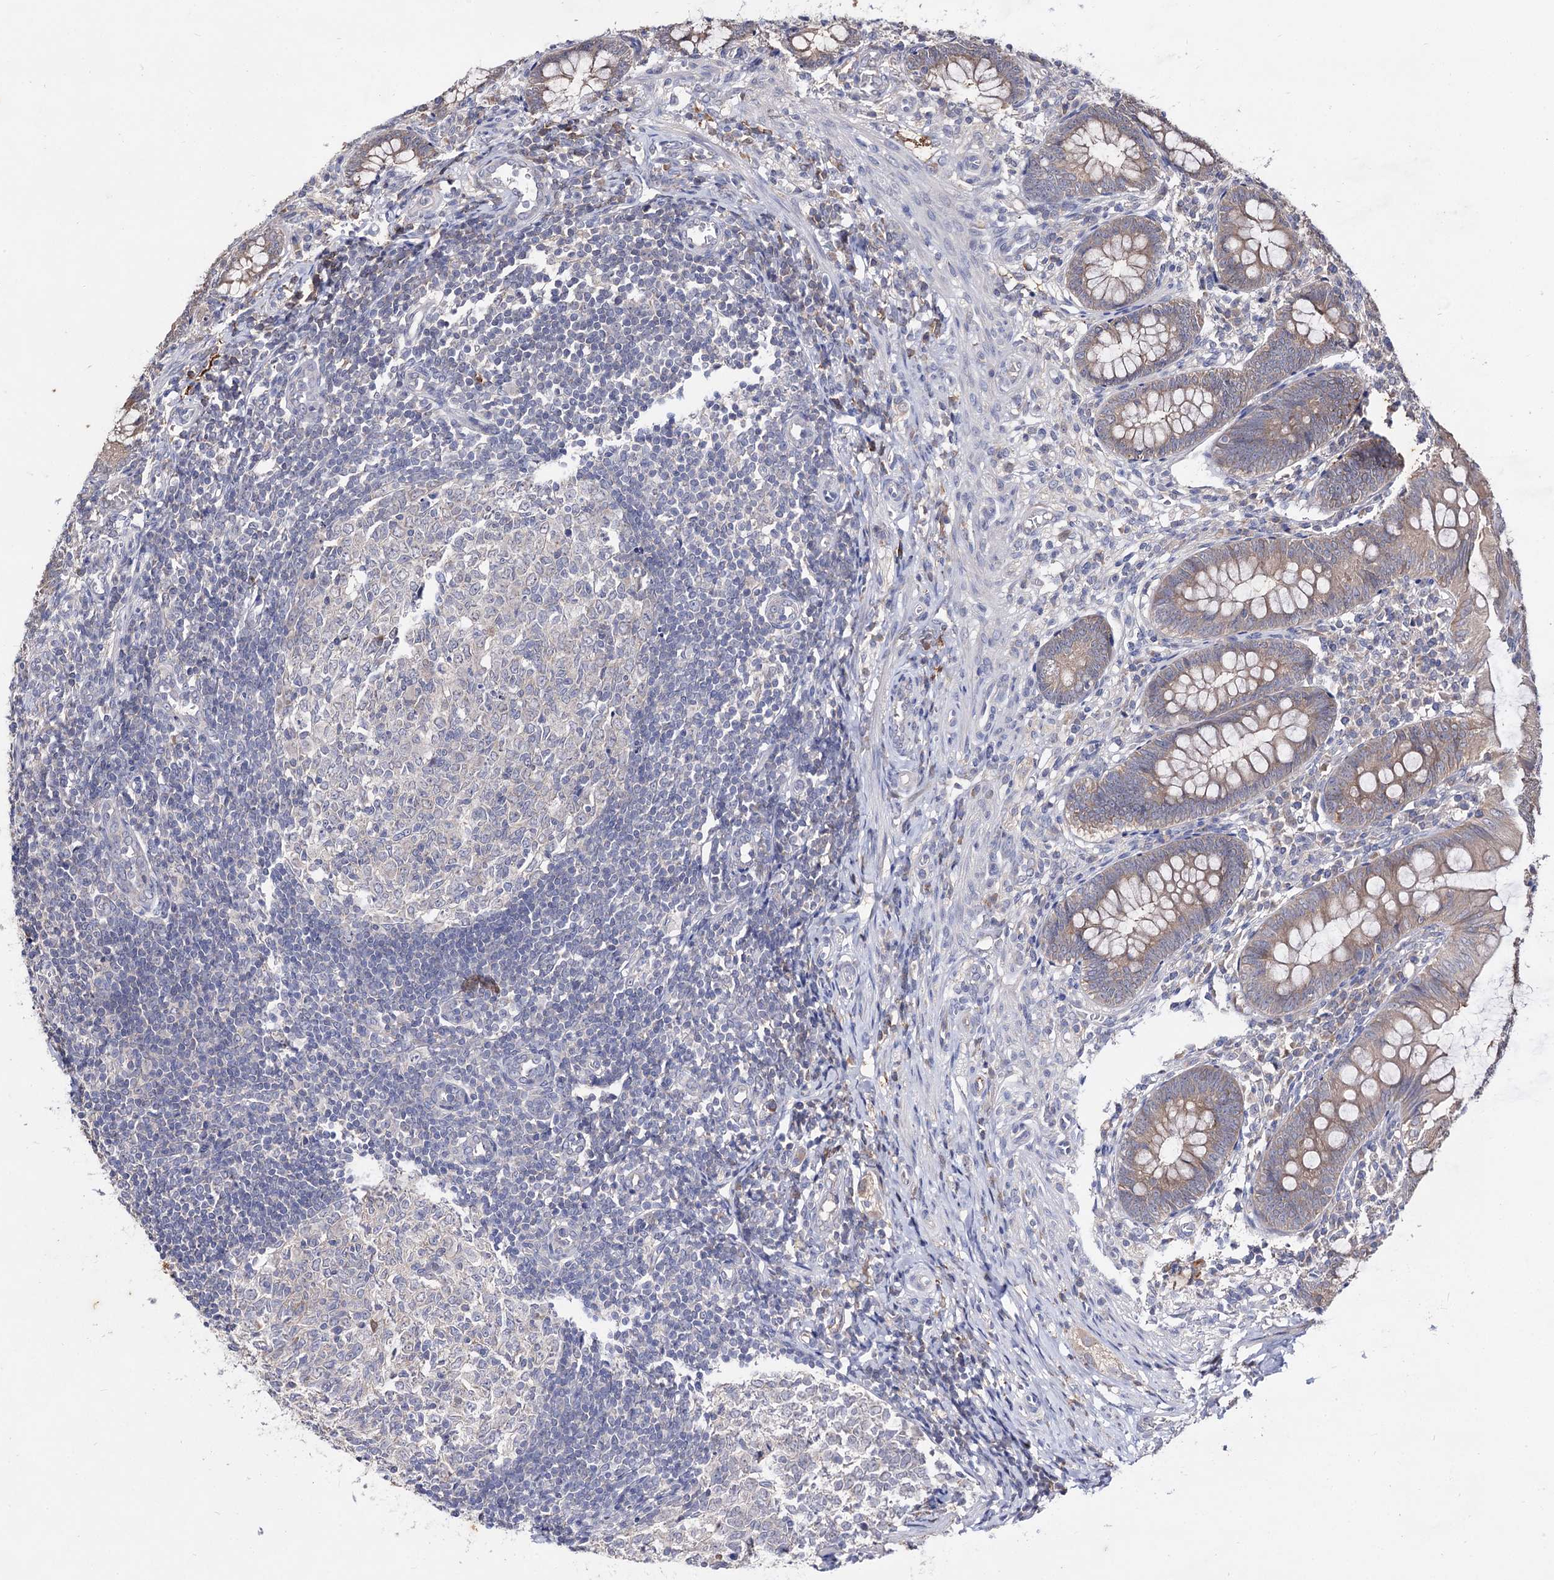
{"staining": {"intensity": "weak", "quantity": ">75%", "location": "cytoplasmic/membranous"}, "tissue": "appendix", "cell_type": "Glandular cells", "image_type": "normal", "snomed": [{"axis": "morphology", "description": "Normal tissue, NOS"}, {"axis": "topography", "description": "Appendix"}], "caption": "Appendix stained with DAB (3,3'-diaminobenzidine) immunohistochemistry exhibits low levels of weak cytoplasmic/membranous staining in about >75% of glandular cells.", "gene": "ARFIP2", "patient": {"sex": "male", "age": 14}}